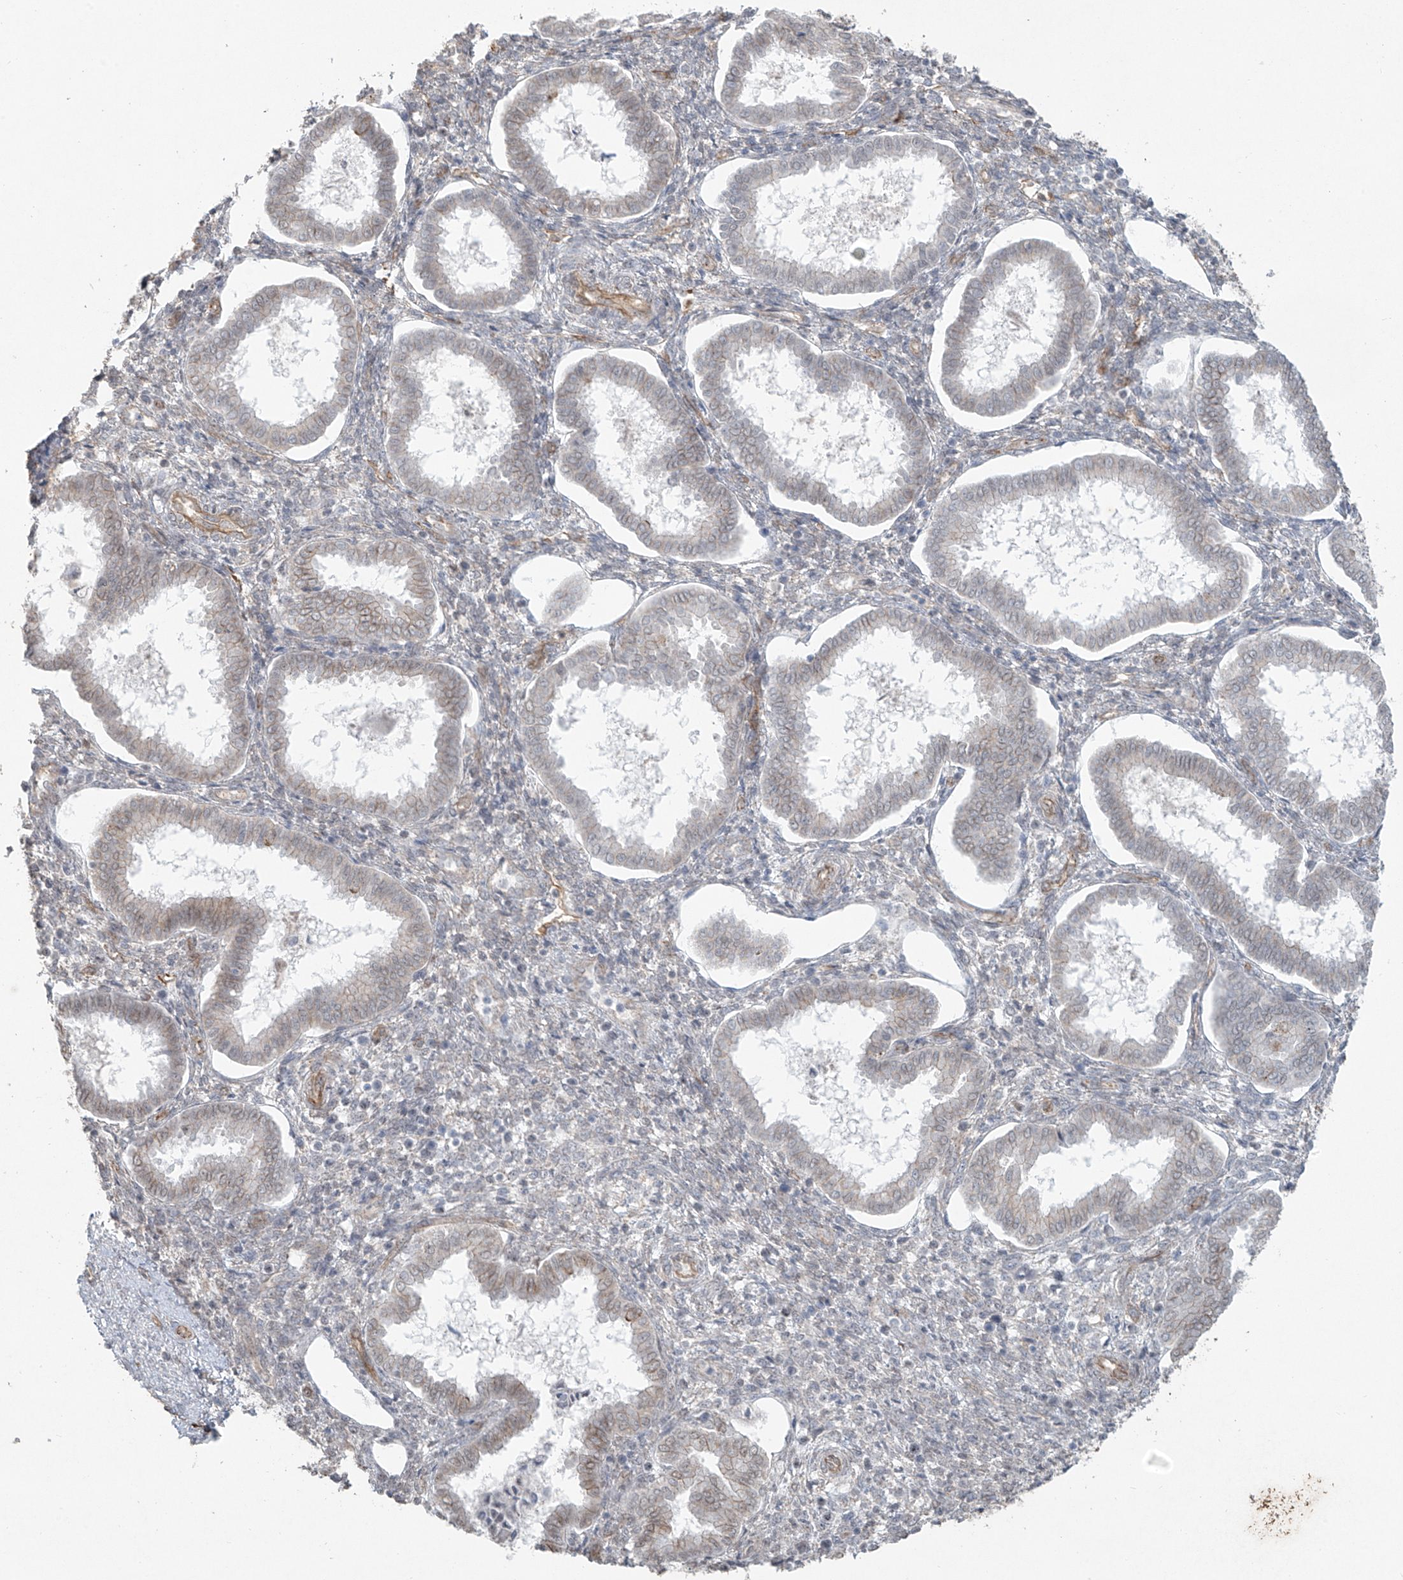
{"staining": {"intensity": "negative", "quantity": "none", "location": "none"}, "tissue": "endometrium", "cell_type": "Cells in endometrial stroma", "image_type": "normal", "snomed": [{"axis": "morphology", "description": "Normal tissue, NOS"}, {"axis": "topography", "description": "Endometrium"}], "caption": "A high-resolution micrograph shows immunohistochemistry (IHC) staining of unremarkable endometrium, which shows no significant staining in cells in endometrial stroma. (Stains: DAB immunohistochemistry (IHC) with hematoxylin counter stain, Microscopy: brightfield microscopy at high magnification).", "gene": "TUBE1", "patient": {"sex": "female", "age": 24}}